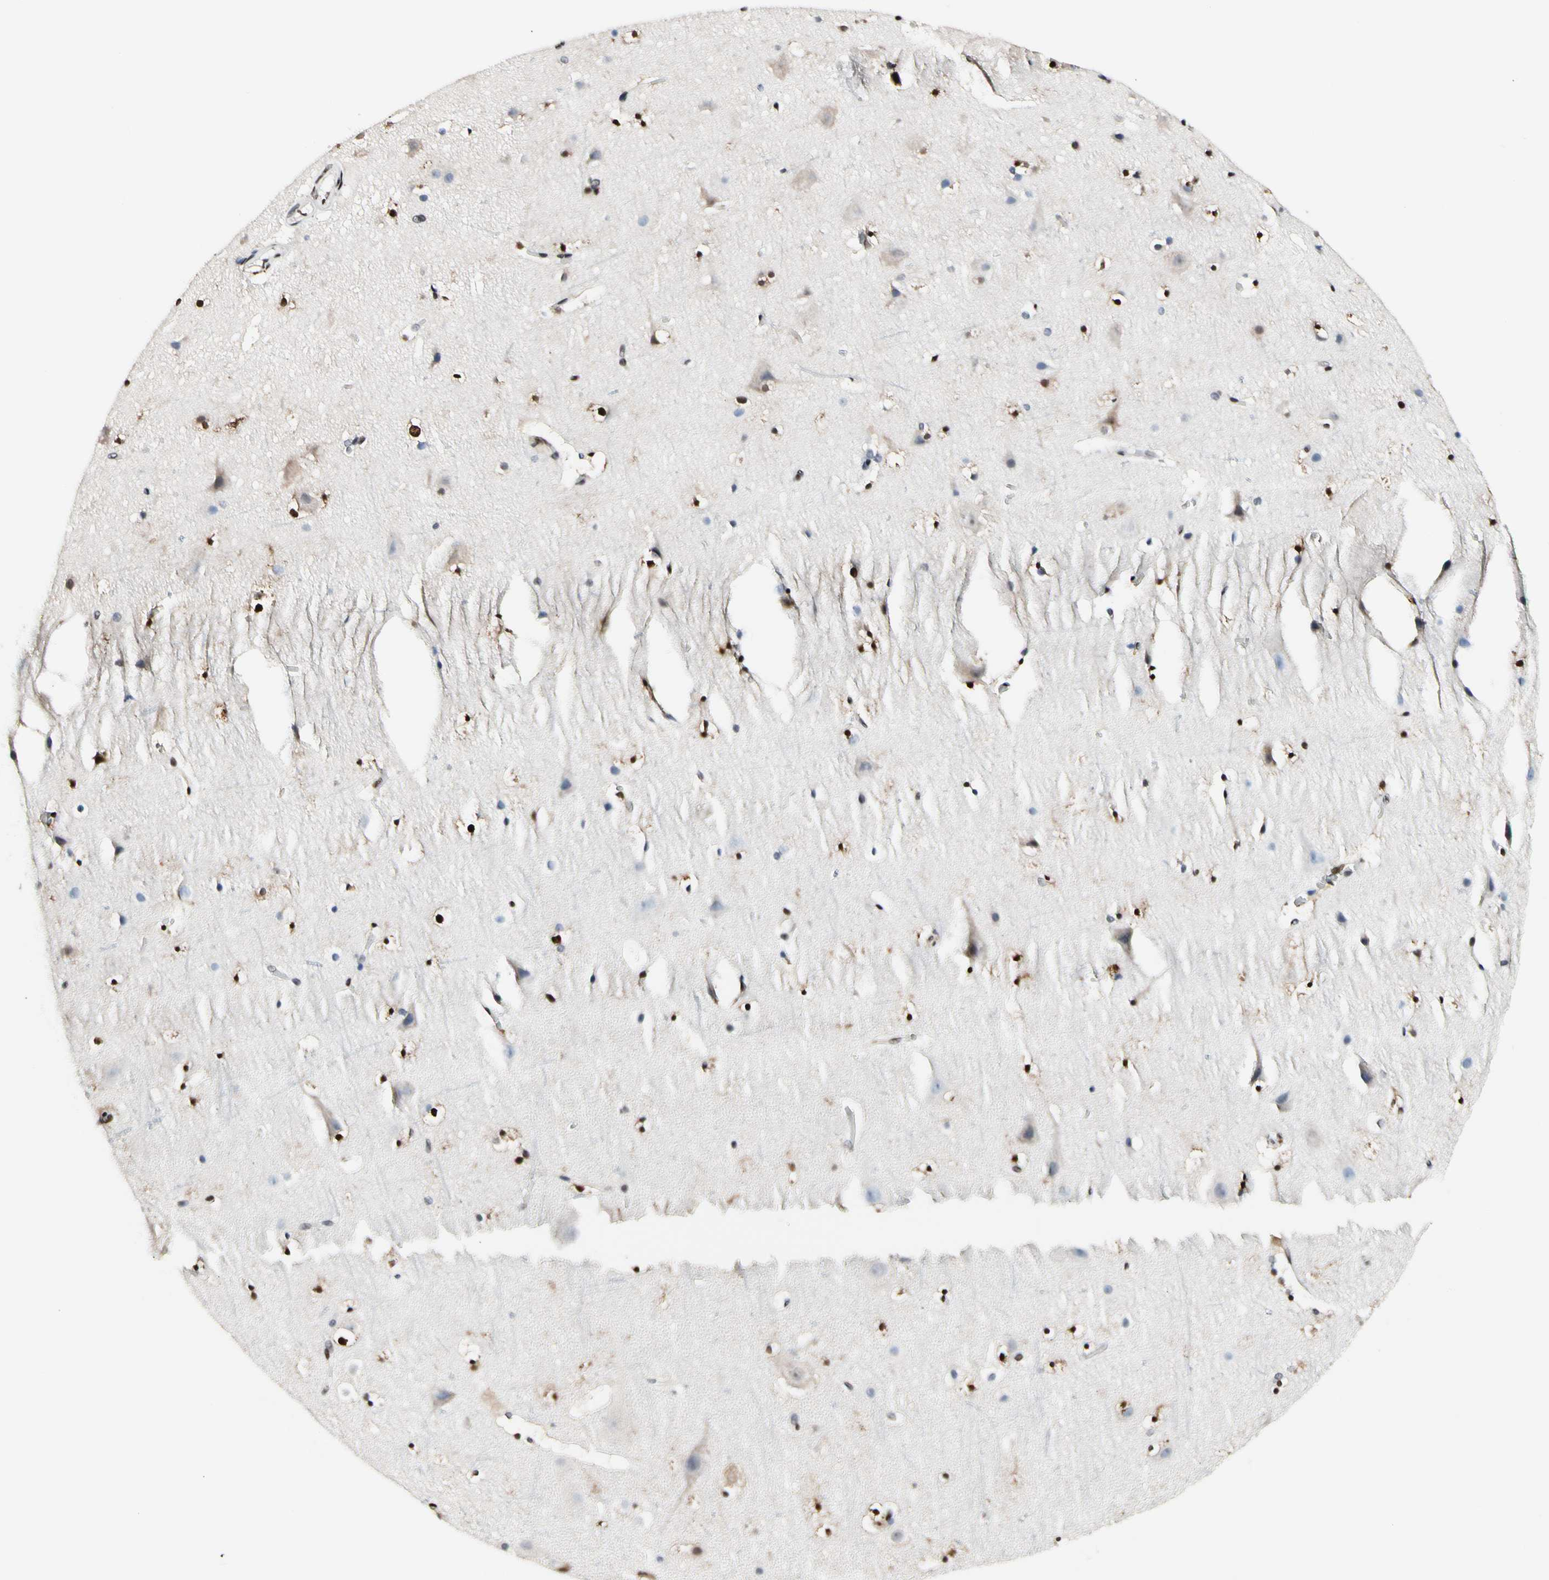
{"staining": {"intensity": "negative", "quantity": "none", "location": "none"}, "tissue": "cerebral cortex", "cell_type": "Endothelial cells", "image_type": "normal", "snomed": [{"axis": "morphology", "description": "Normal tissue, NOS"}, {"axis": "topography", "description": "Cerebral cortex"}], "caption": "Micrograph shows no significant protein staining in endothelial cells of normal cerebral cortex.", "gene": "NFIA", "patient": {"sex": "male", "age": 45}}